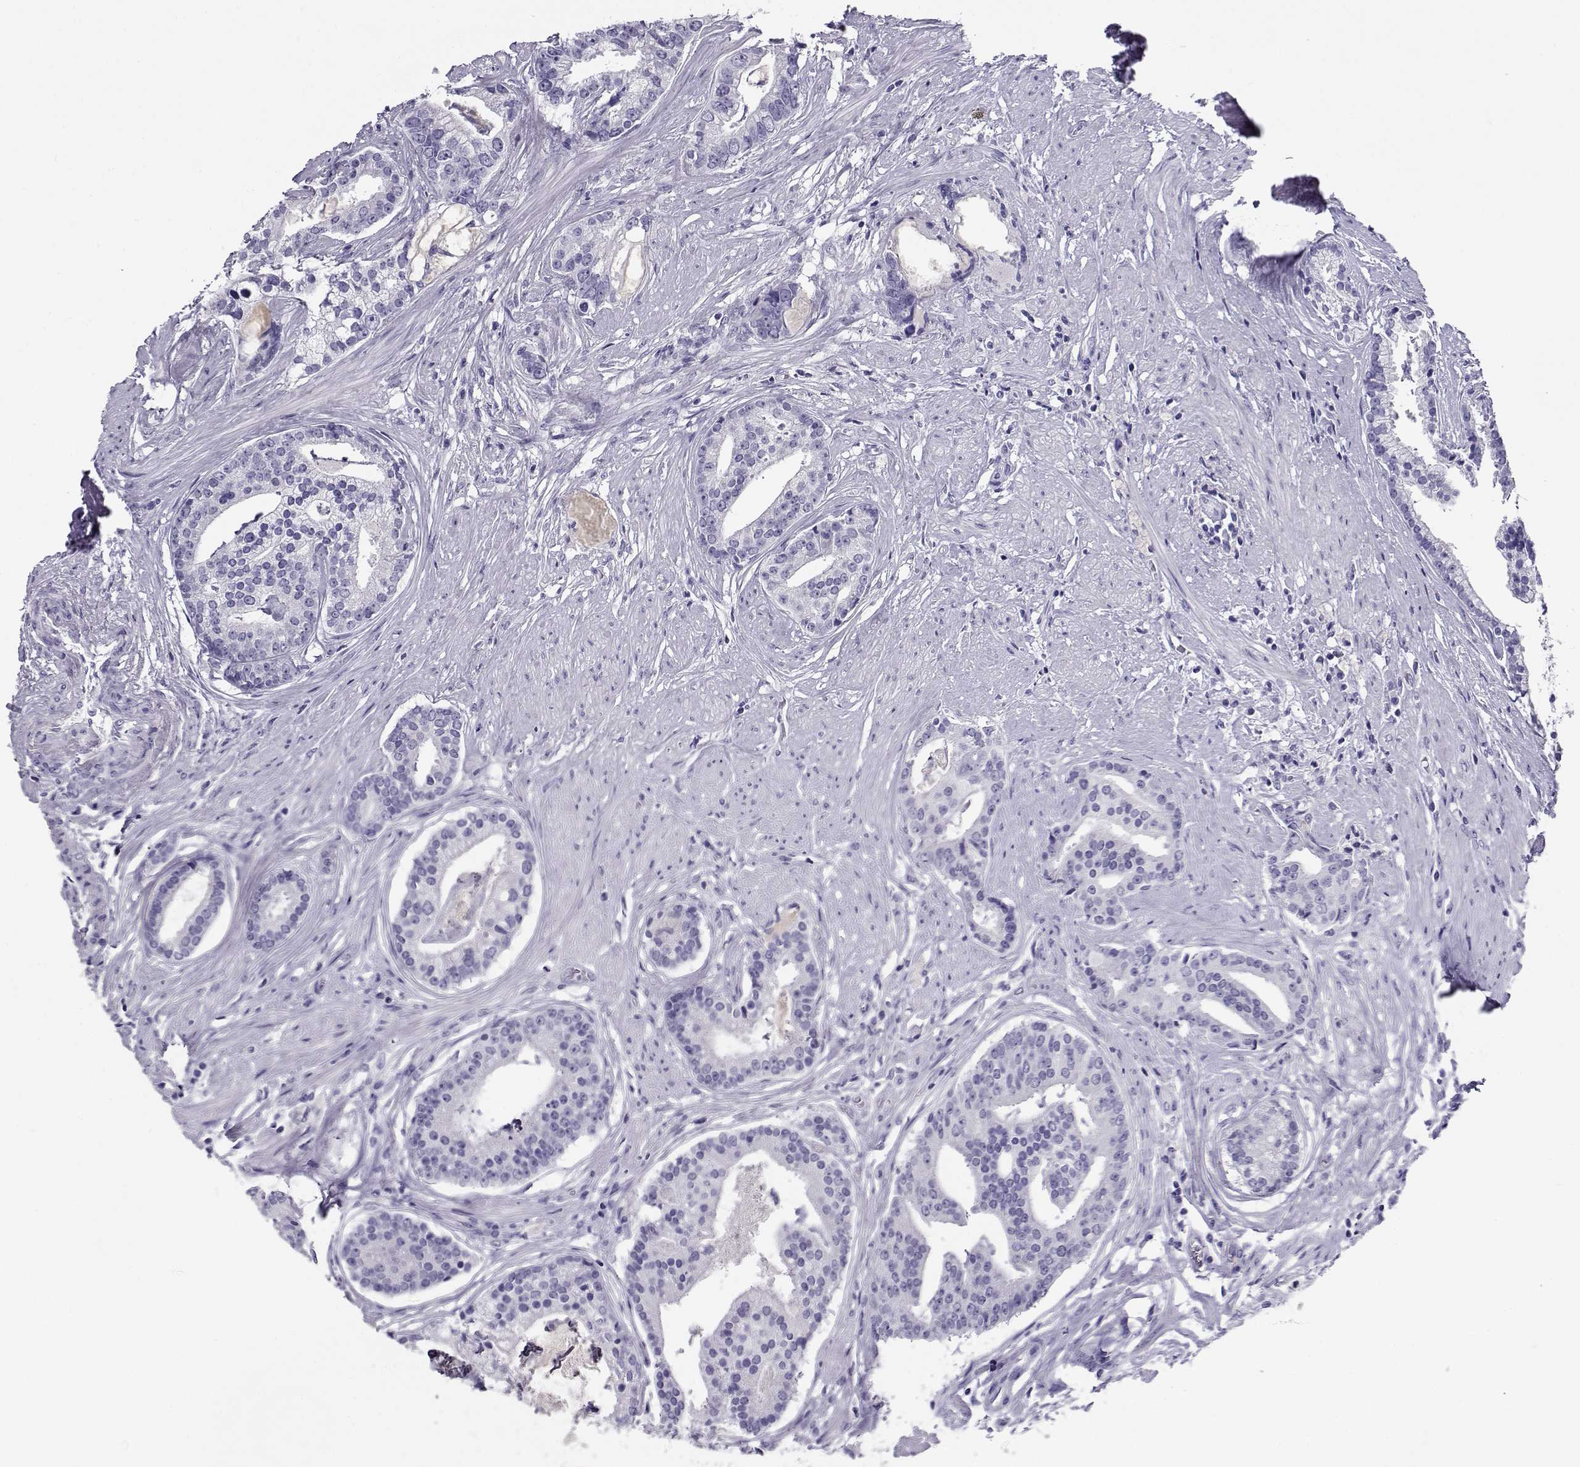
{"staining": {"intensity": "negative", "quantity": "none", "location": "none"}, "tissue": "prostate cancer", "cell_type": "Tumor cells", "image_type": "cancer", "snomed": [{"axis": "morphology", "description": "Adenocarcinoma, NOS"}, {"axis": "topography", "description": "Prostate and seminal vesicle, NOS"}, {"axis": "topography", "description": "Prostate"}], "caption": "Tumor cells show no significant expression in prostate cancer.", "gene": "RHOXF2", "patient": {"sex": "male", "age": 44}}